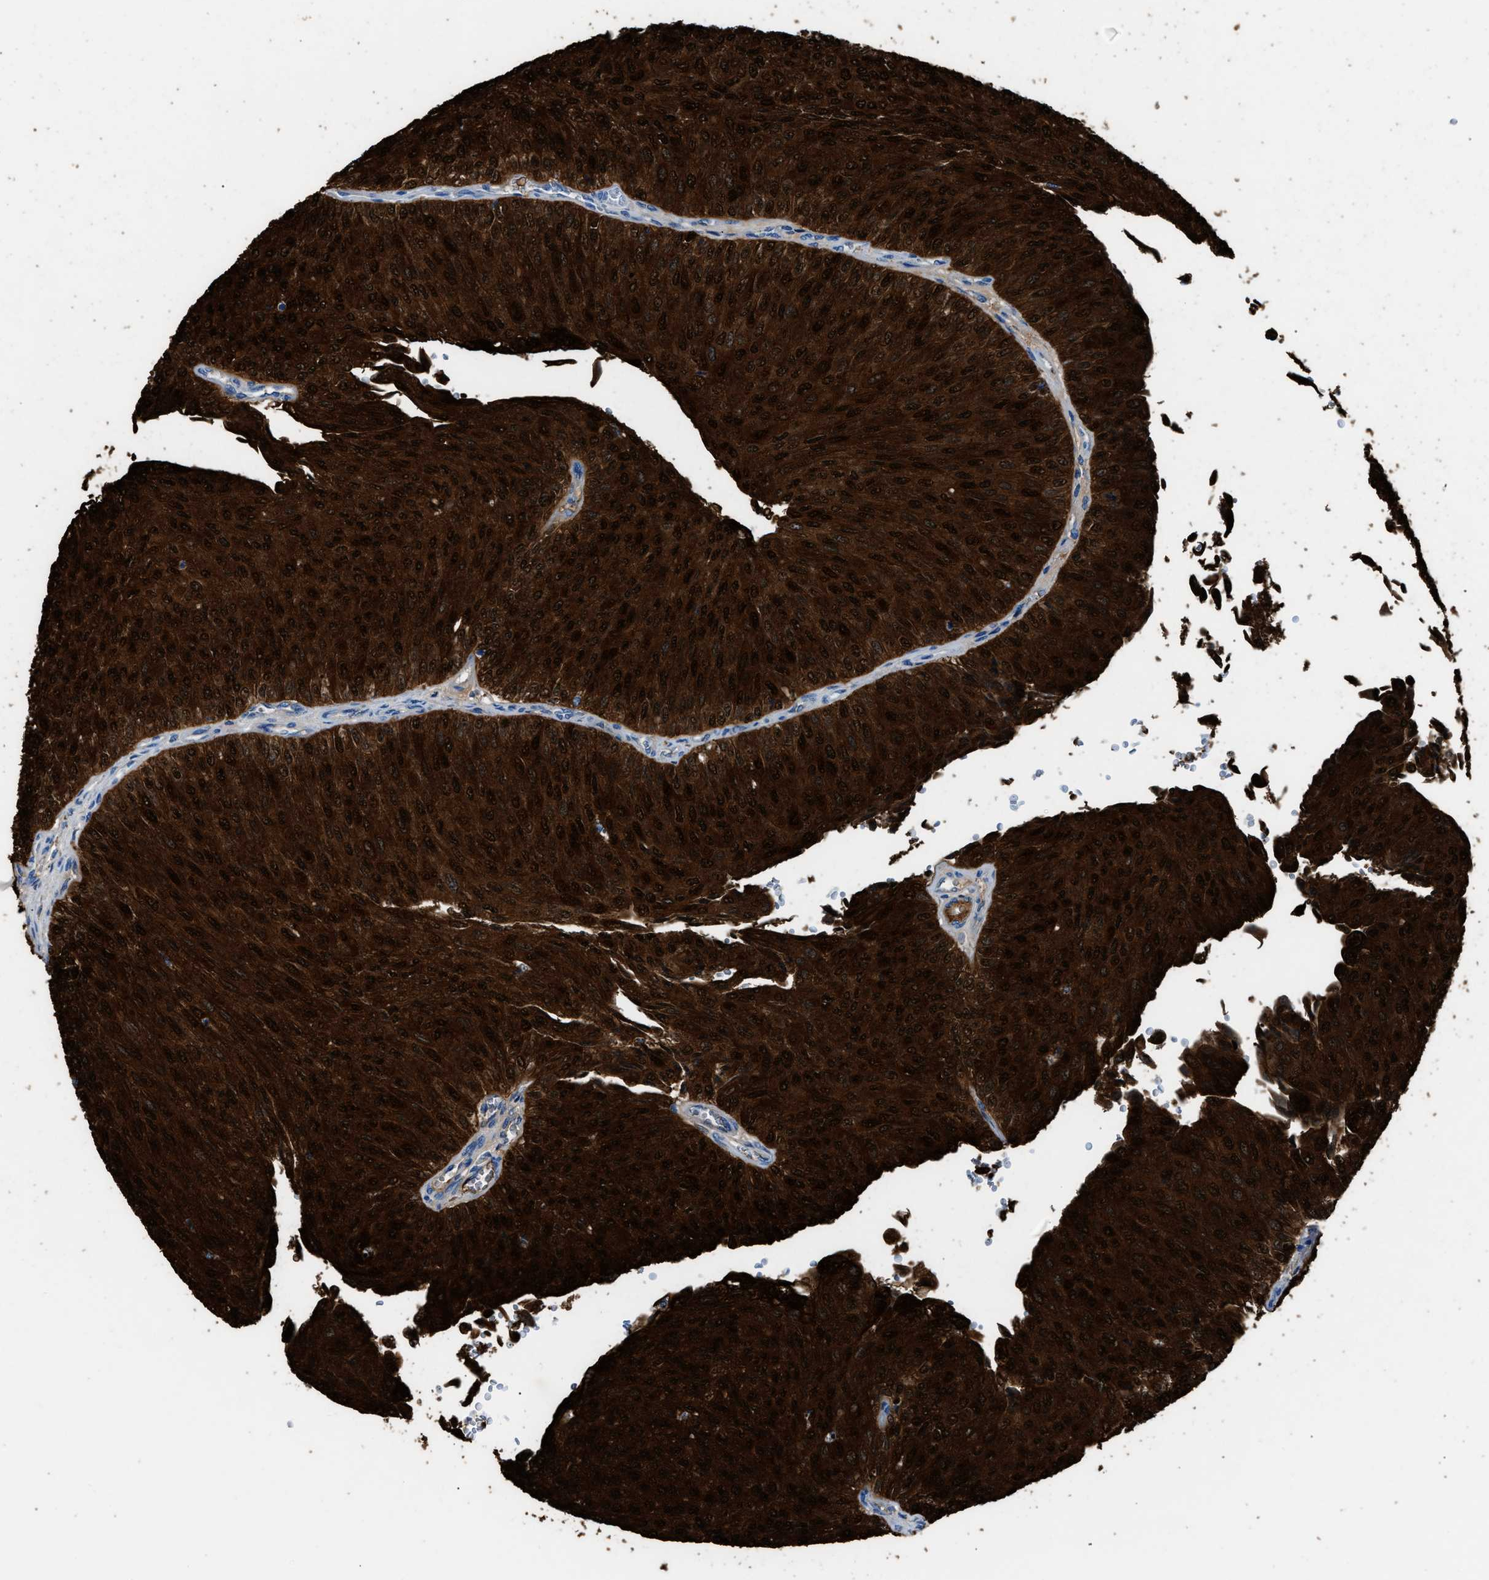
{"staining": {"intensity": "strong", "quantity": ">75%", "location": "cytoplasmic/membranous,nuclear"}, "tissue": "urothelial cancer", "cell_type": "Tumor cells", "image_type": "cancer", "snomed": [{"axis": "morphology", "description": "Urothelial carcinoma, Low grade"}, {"axis": "topography", "description": "Urinary bladder"}], "caption": "Immunohistochemistry (DAB (3,3'-diaminobenzidine)) staining of low-grade urothelial carcinoma exhibits strong cytoplasmic/membranous and nuclear protein expression in about >75% of tumor cells. Immunohistochemistry stains the protein in brown and the nuclei are stained blue.", "gene": "S100P", "patient": {"sex": "male", "age": 78}}